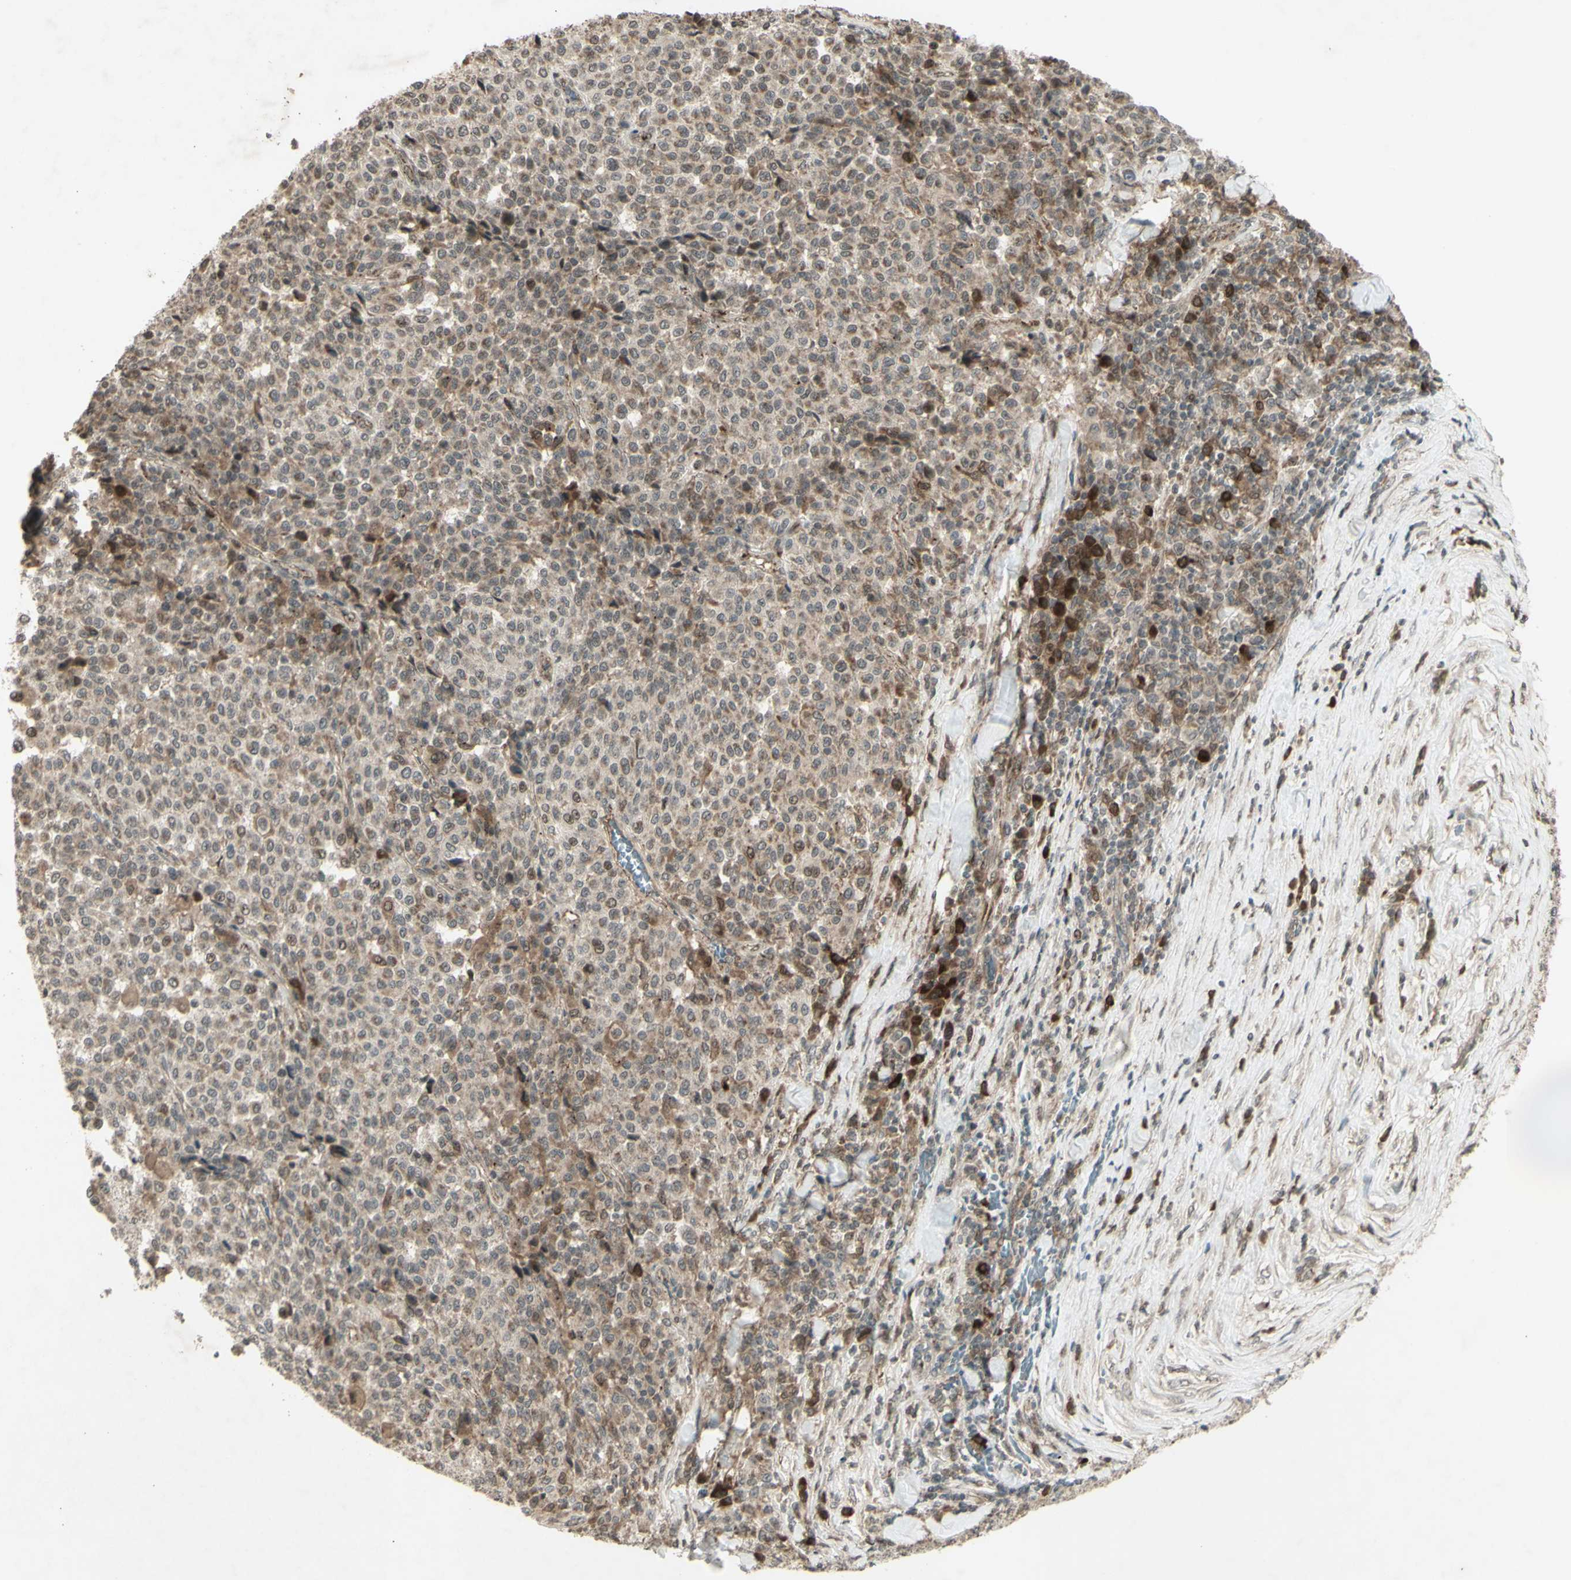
{"staining": {"intensity": "weak", "quantity": ">75%", "location": "cytoplasmic/membranous"}, "tissue": "melanoma", "cell_type": "Tumor cells", "image_type": "cancer", "snomed": [{"axis": "morphology", "description": "Malignant melanoma, Metastatic site"}, {"axis": "topography", "description": "Pancreas"}], "caption": "The image demonstrates immunohistochemical staining of melanoma. There is weak cytoplasmic/membranous staining is appreciated in approximately >75% of tumor cells.", "gene": "BLNK", "patient": {"sex": "female", "age": 30}}